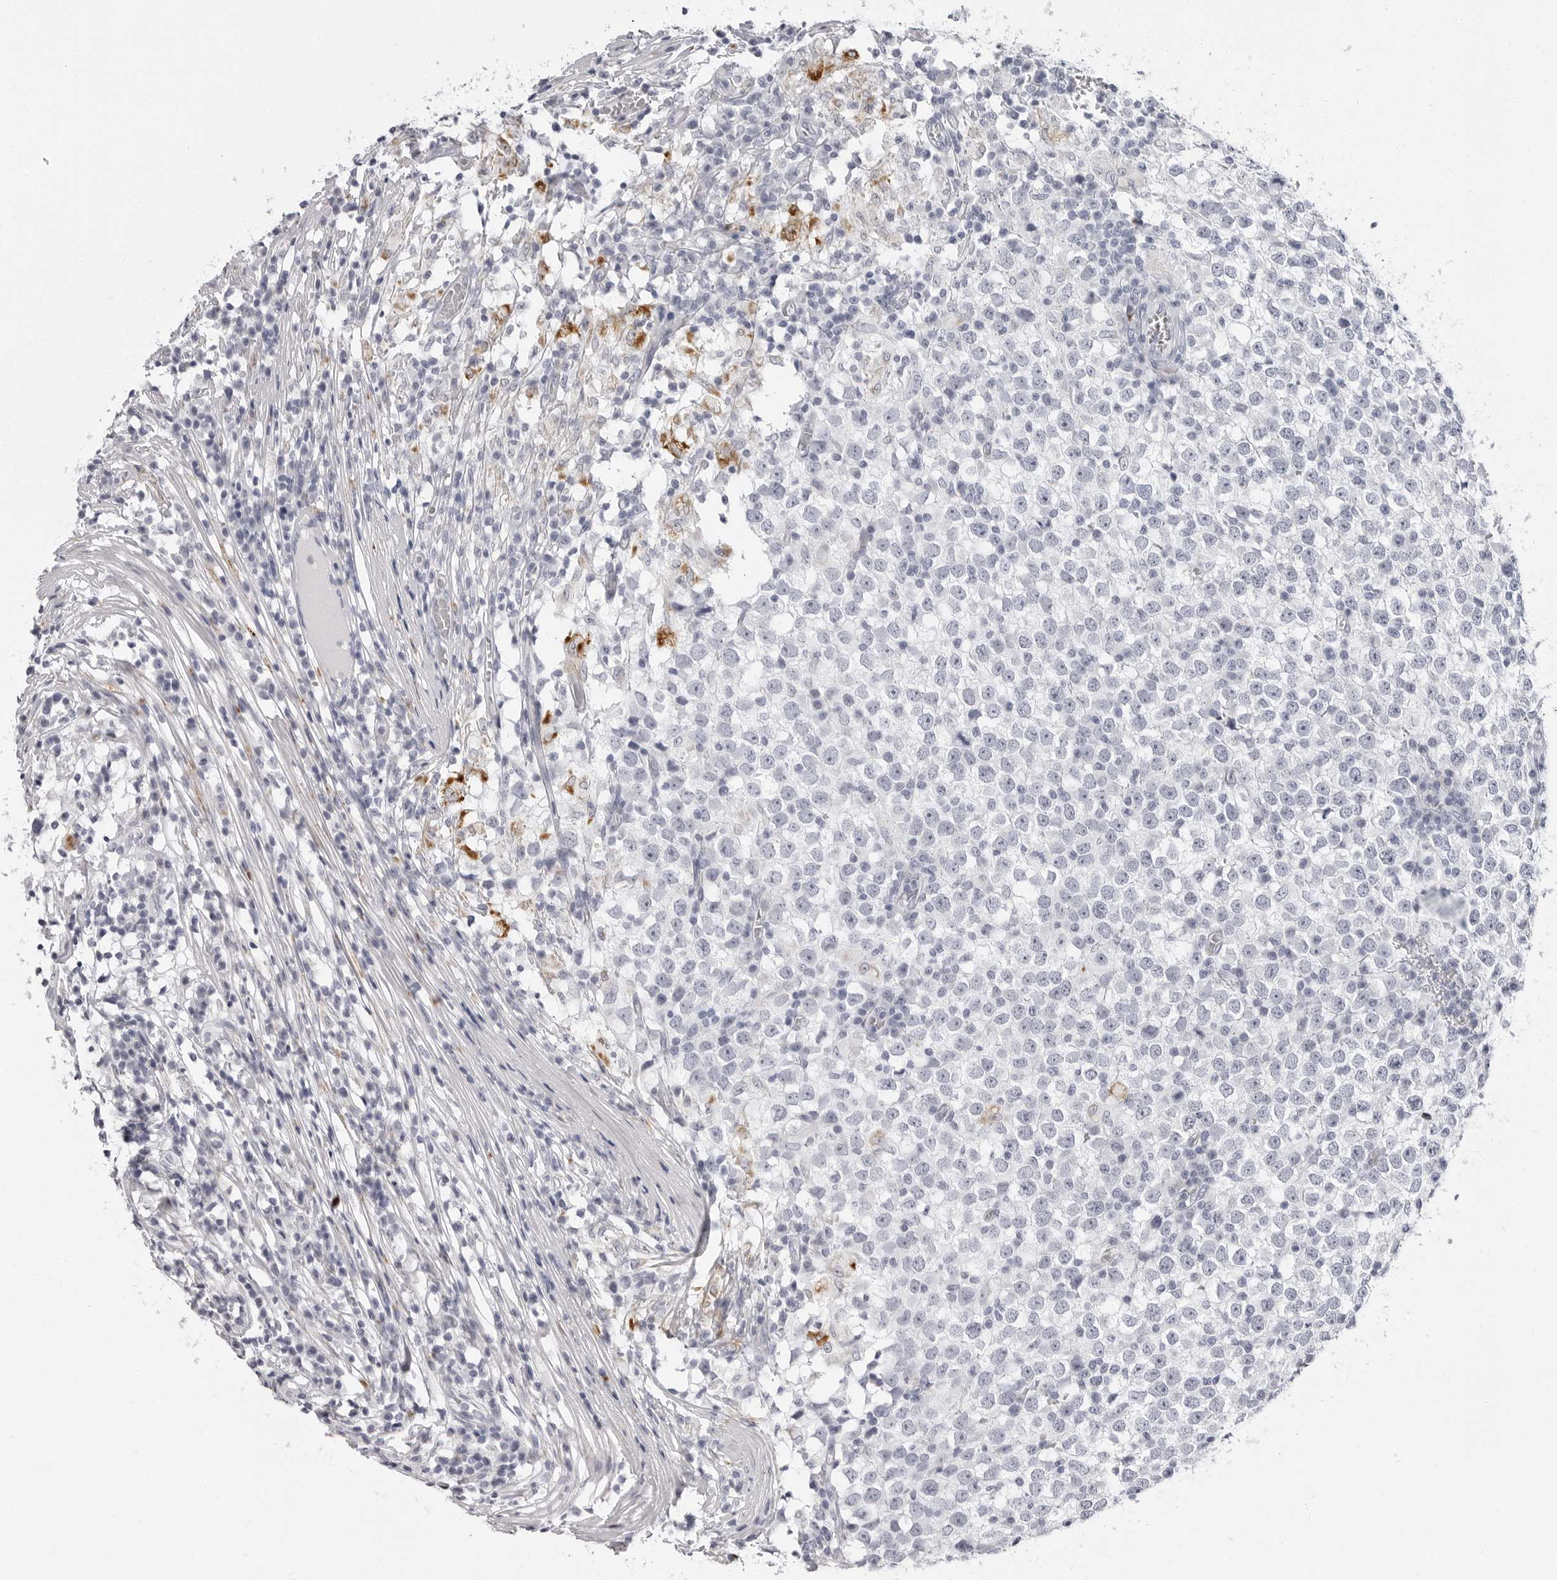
{"staining": {"intensity": "moderate", "quantity": "<25%", "location": "cytoplasmic/membranous"}, "tissue": "testis cancer", "cell_type": "Tumor cells", "image_type": "cancer", "snomed": [{"axis": "morphology", "description": "Seminoma, NOS"}, {"axis": "topography", "description": "Testis"}], "caption": "DAB (3,3'-diaminobenzidine) immunohistochemical staining of seminoma (testis) displays moderate cytoplasmic/membranous protein expression in about <25% of tumor cells.", "gene": "ERICH3", "patient": {"sex": "male", "age": 65}}